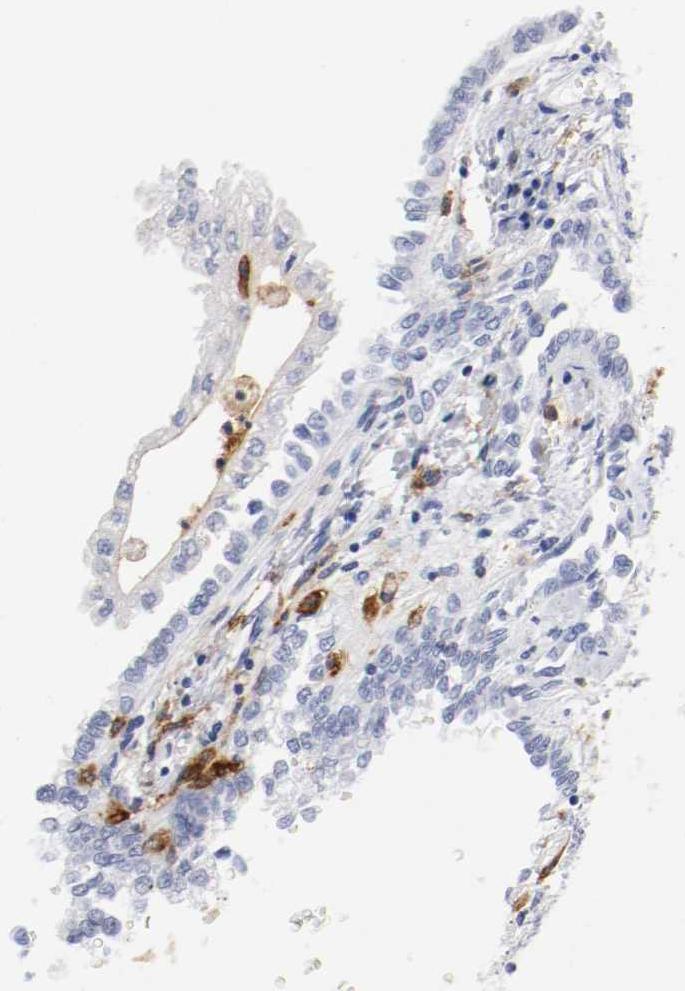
{"staining": {"intensity": "negative", "quantity": "none", "location": "none"}, "tissue": "renal cancer", "cell_type": "Tumor cells", "image_type": "cancer", "snomed": [{"axis": "morphology", "description": "Inflammation, NOS"}, {"axis": "morphology", "description": "Adenocarcinoma, NOS"}, {"axis": "topography", "description": "Kidney"}], "caption": "Renal cancer (adenocarcinoma) was stained to show a protein in brown. There is no significant expression in tumor cells.", "gene": "ITGAX", "patient": {"sex": "male", "age": 68}}